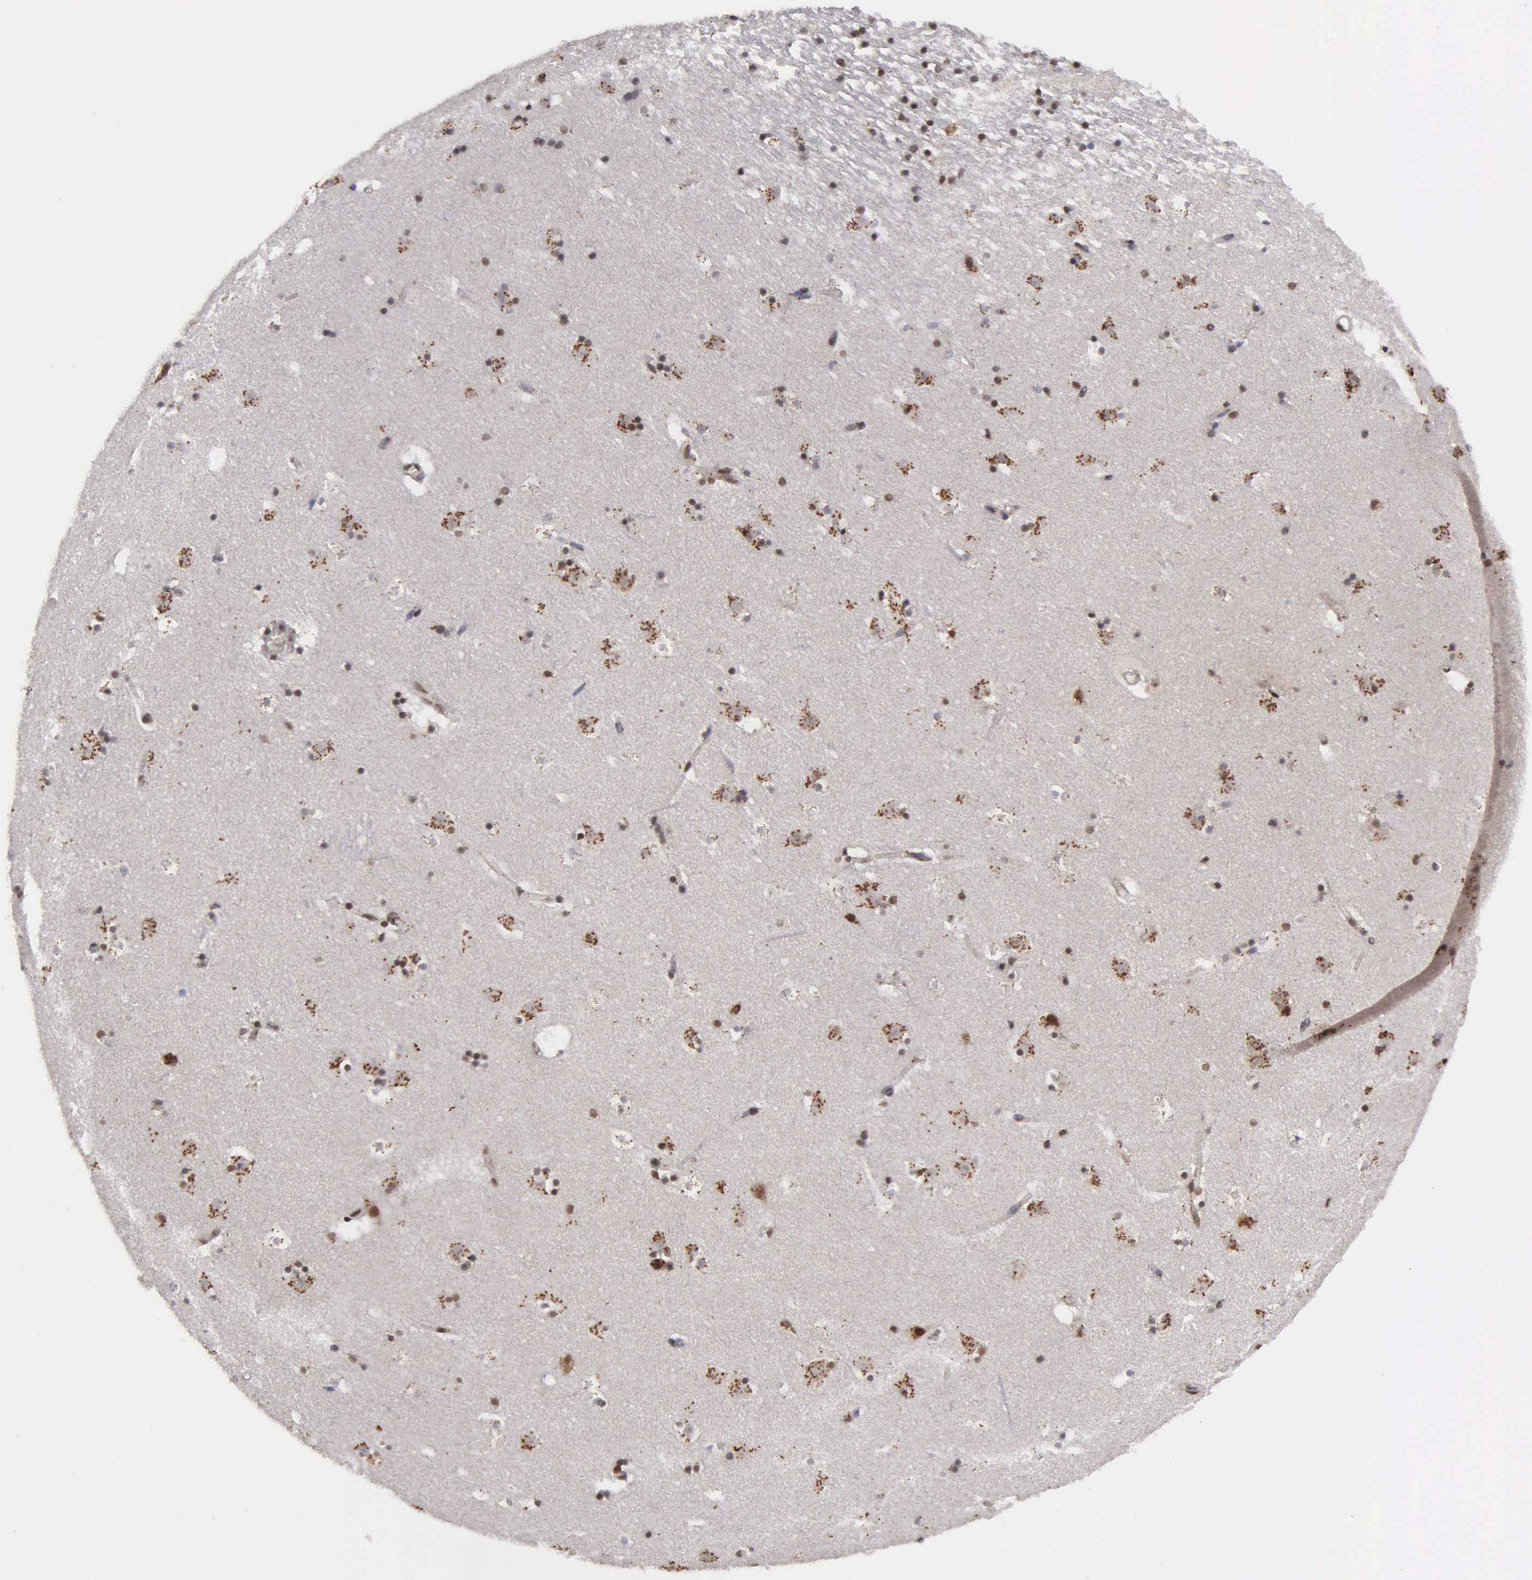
{"staining": {"intensity": "weak", "quantity": "<25%", "location": "nuclear"}, "tissue": "caudate", "cell_type": "Glial cells", "image_type": "normal", "snomed": [{"axis": "morphology", "description": "Normal tissue, NOS"}, {"axis": "topography", "description": "Lateral ventricle wall"}], "caption": "DAB immunohistochemical staining of benign caudate demonstrates no significant expression in glial cells. The staining is performed using DAB (3,3'-diaminobenzidine) brown chromogen with nuclei counter-stained in using hematoxylin.", "gene": "GTF2A1", "patient": {"sex": "male", "age": 45}}